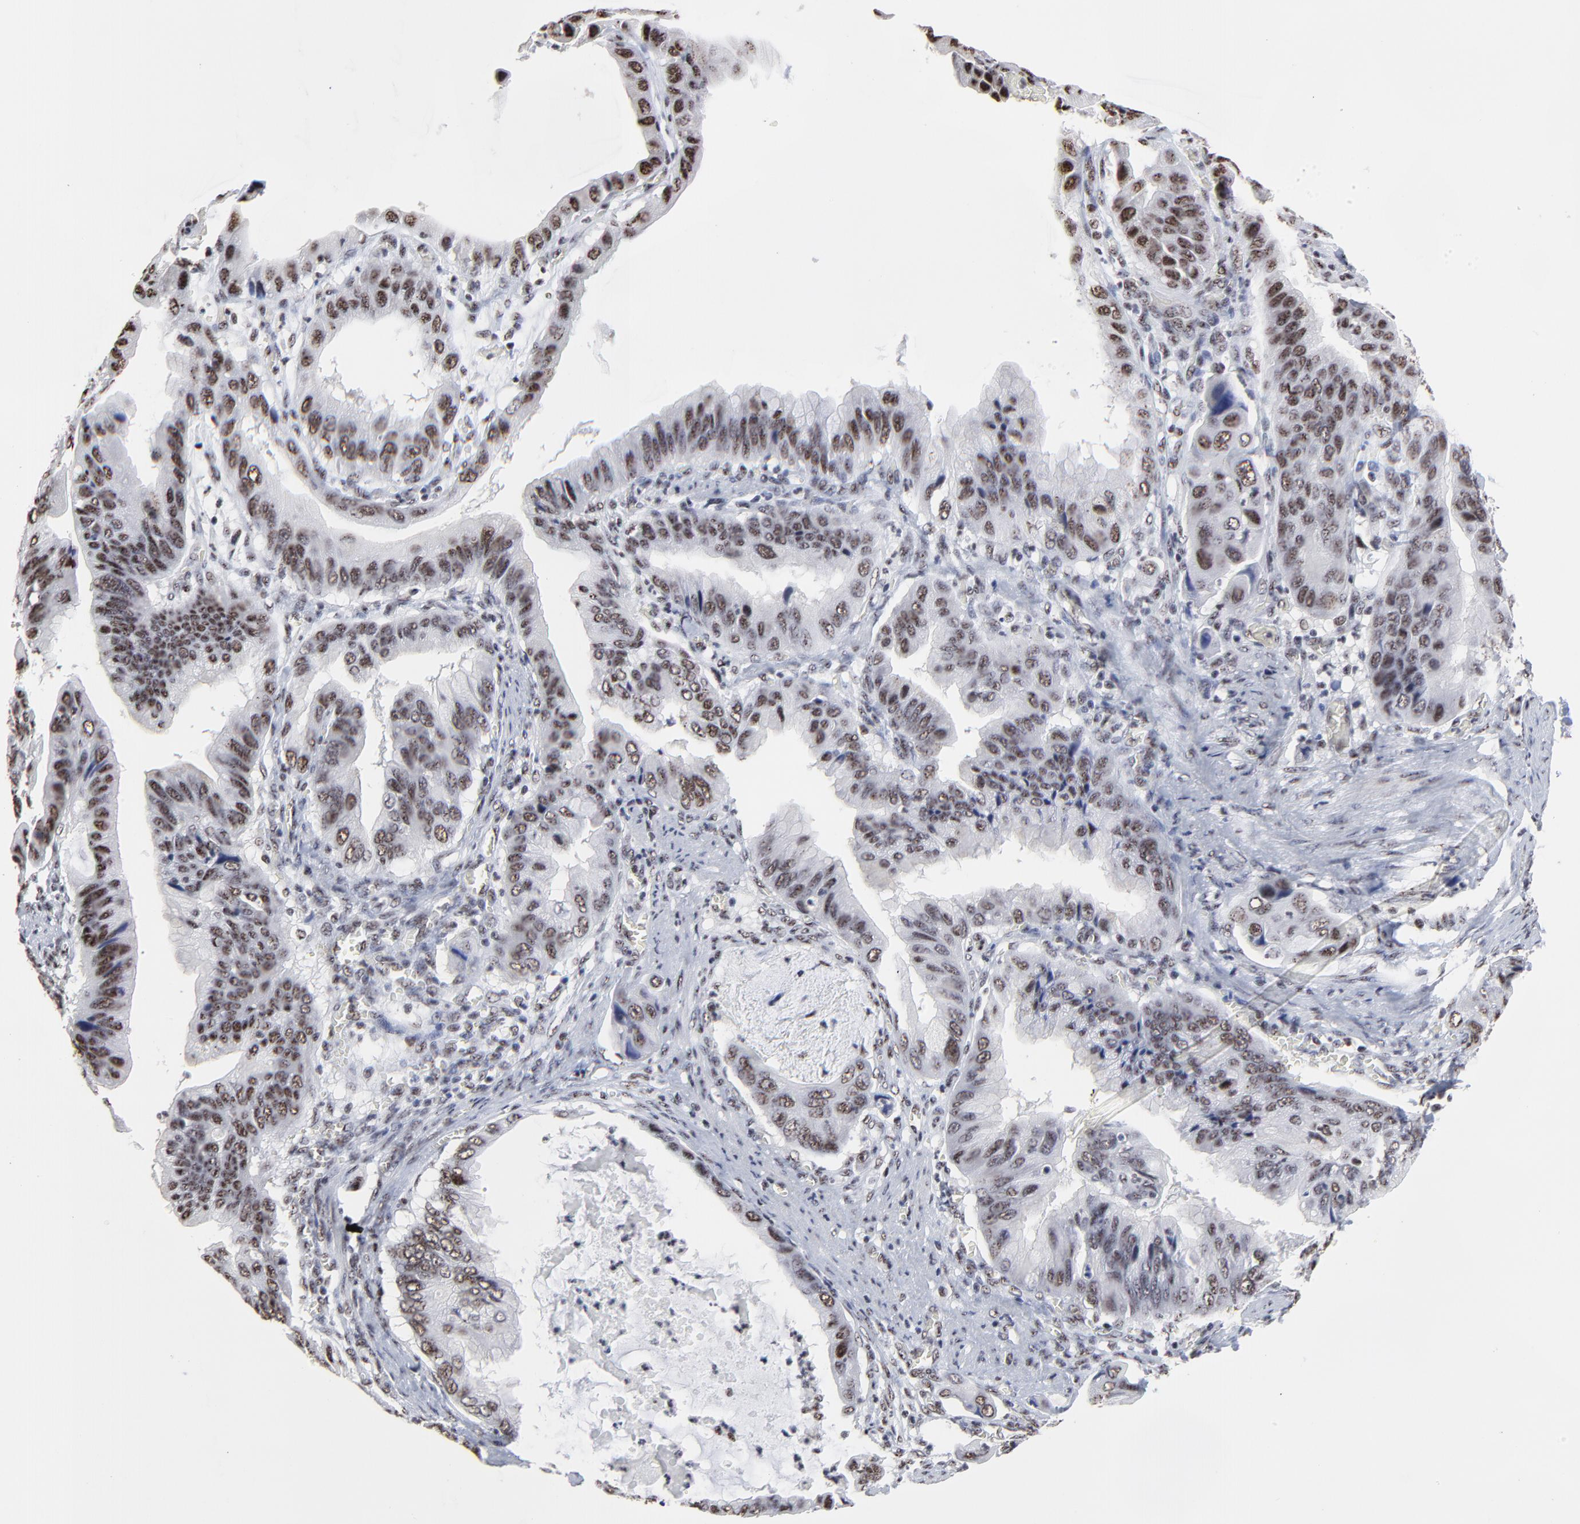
{"staining": {"intensity": "weak", "quantity": "25%-75%", "location": "nuclear"}, "tissue": "stomach cancer", "cell_type": "Tumor cells", "image_type": "cancer", "snomed": [{"axis": "morphology", "description": "Adenocarcinoma, NOS"}, {"axis": "topography", "description": "Stomach, upper"}], "caption": "Weak nuclear staining for a protein is identified in approximately 25%-75% of tumor cells of adenocarcinoma (stomach) using IHC.", "gene": "MBD4", "patient": {"sex": "male", "age": 80}}